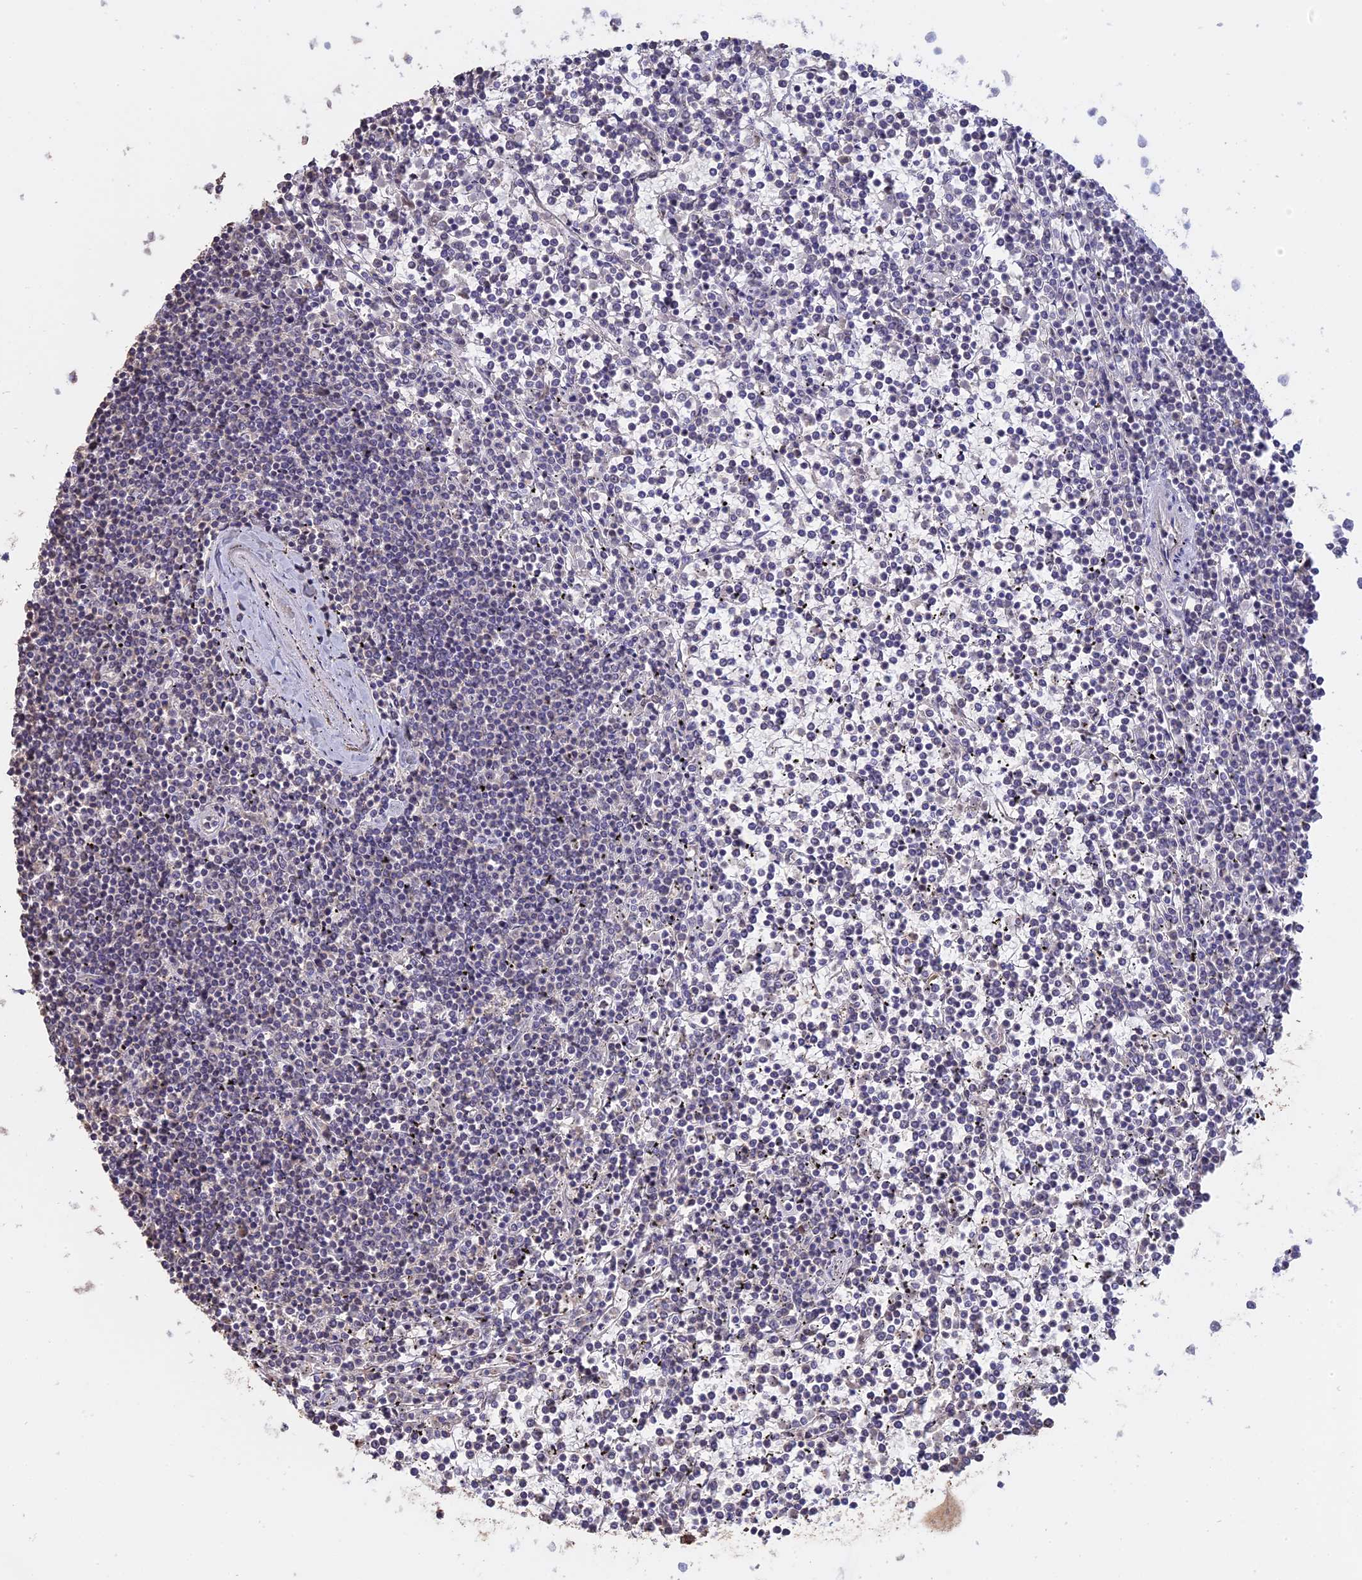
{"staining": {"intensity": "negative", "quantity": "none", "location": "none"}, "tissue": "lymphoma", "cell_type": "Tumor cells", "image_type": "cancer", "snomed": [{"axis": "morphology", "description": "Malignant lymphoma, non-Hodgkin's type, Low grade"}, {"axis": "topography", "description": "Spleen"}], "caption": "An image of lymphoma stained for a protein reveals no brown staining in tumor cells.", "gene": "PSMC6", "patient": {"sex": "female", "age": 19}}